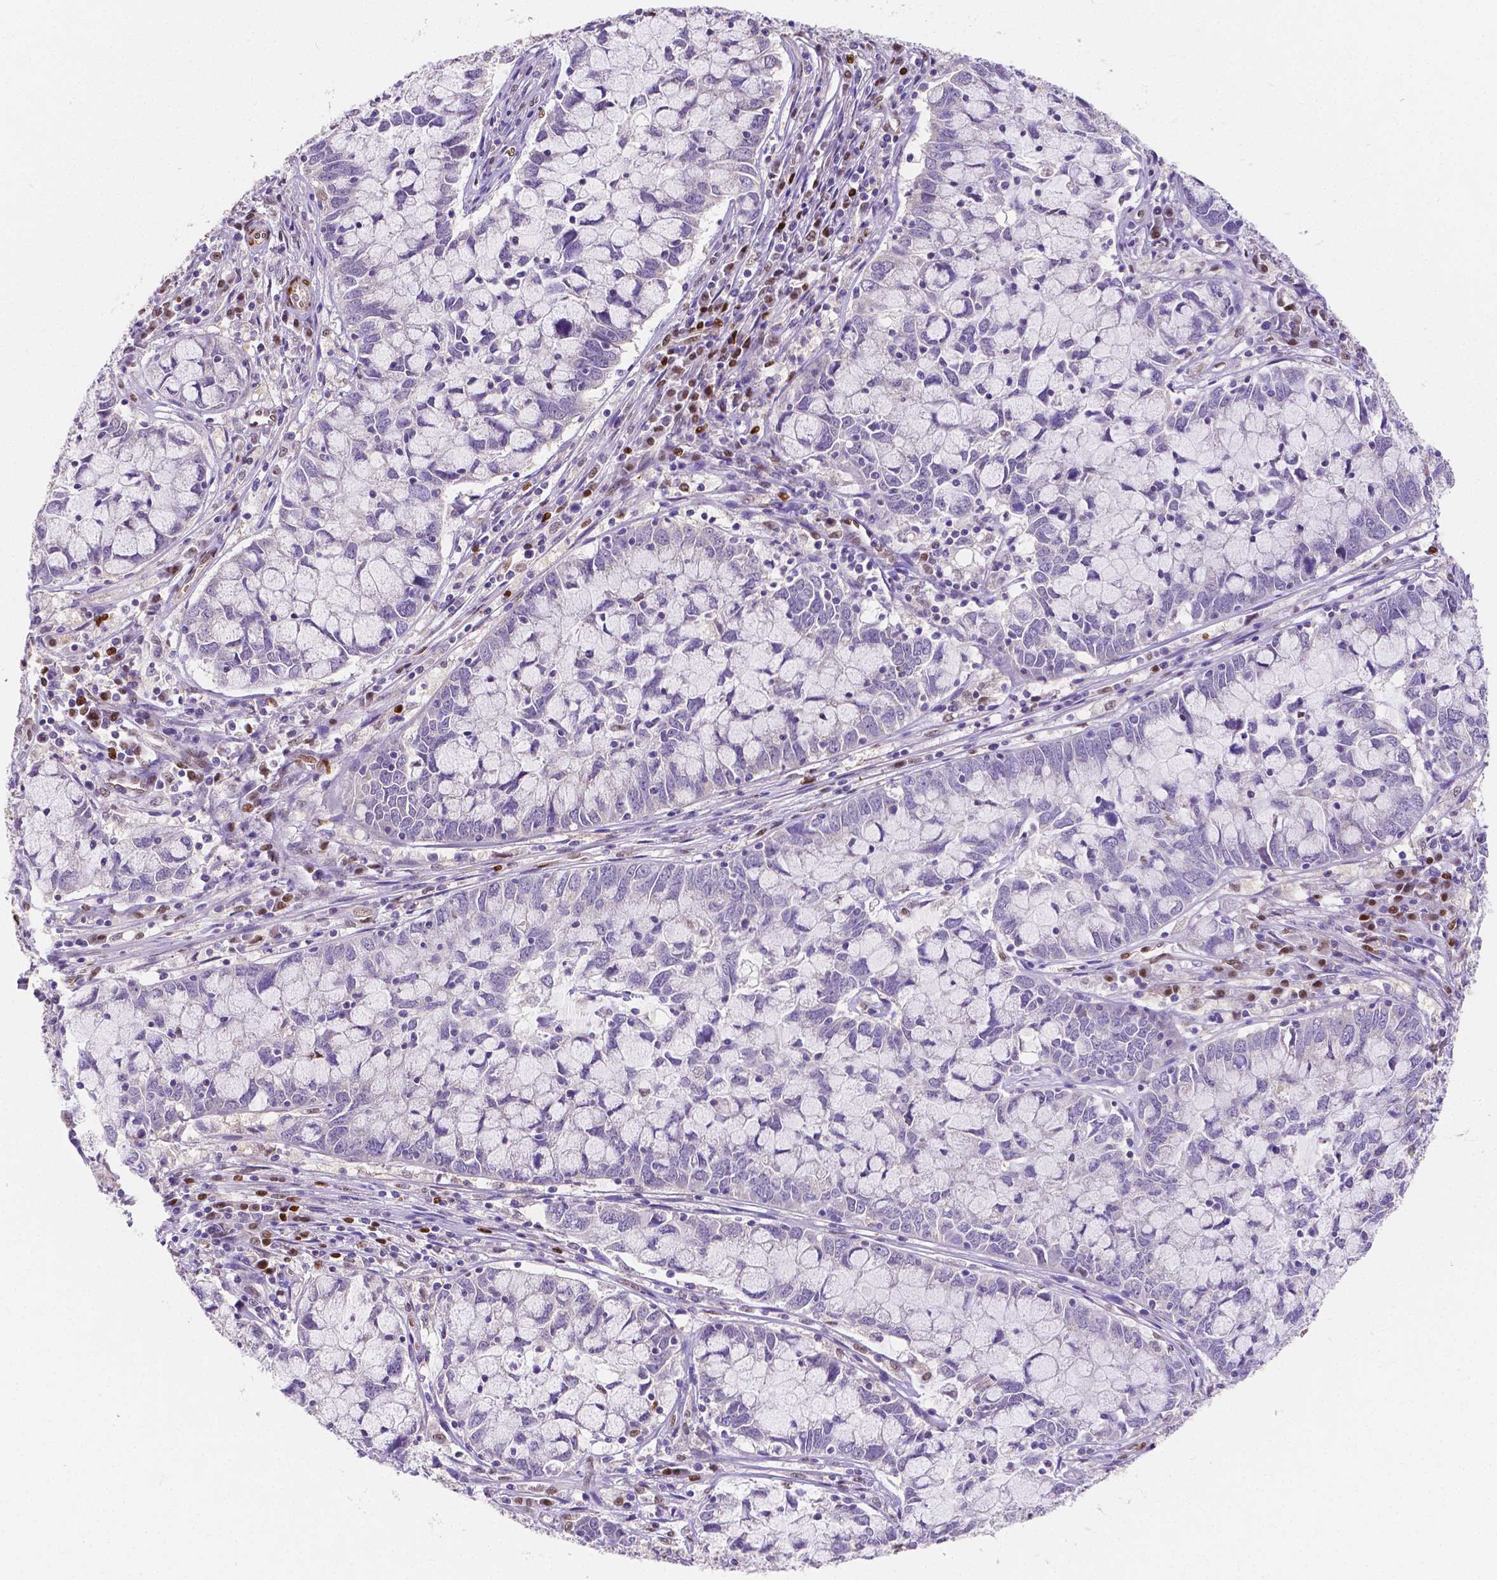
{"staining": {"intensity": "negative", "quantity": "none", "location": "none"}, "tissue": "cervical cancer", "cell_type": "Tumor cells", "image_type": "cancer", "snomed": [{"axis": "morphology", "description": "Adenocarcinoma, NOS"}, {"axis": "topography", "description": "Cervix"}], "caption": "Histopathology image shows no protein positivity in tumor cells of cervical cancer (adenocarcinoma) tissue. (Brightfield microscopy of DAB (3,3'-diaminobenzidine) immunohistochemistry (IHC) at high magnification).", "gene": "MEF2C", "patient": {"sex": "female", "age": 40}}